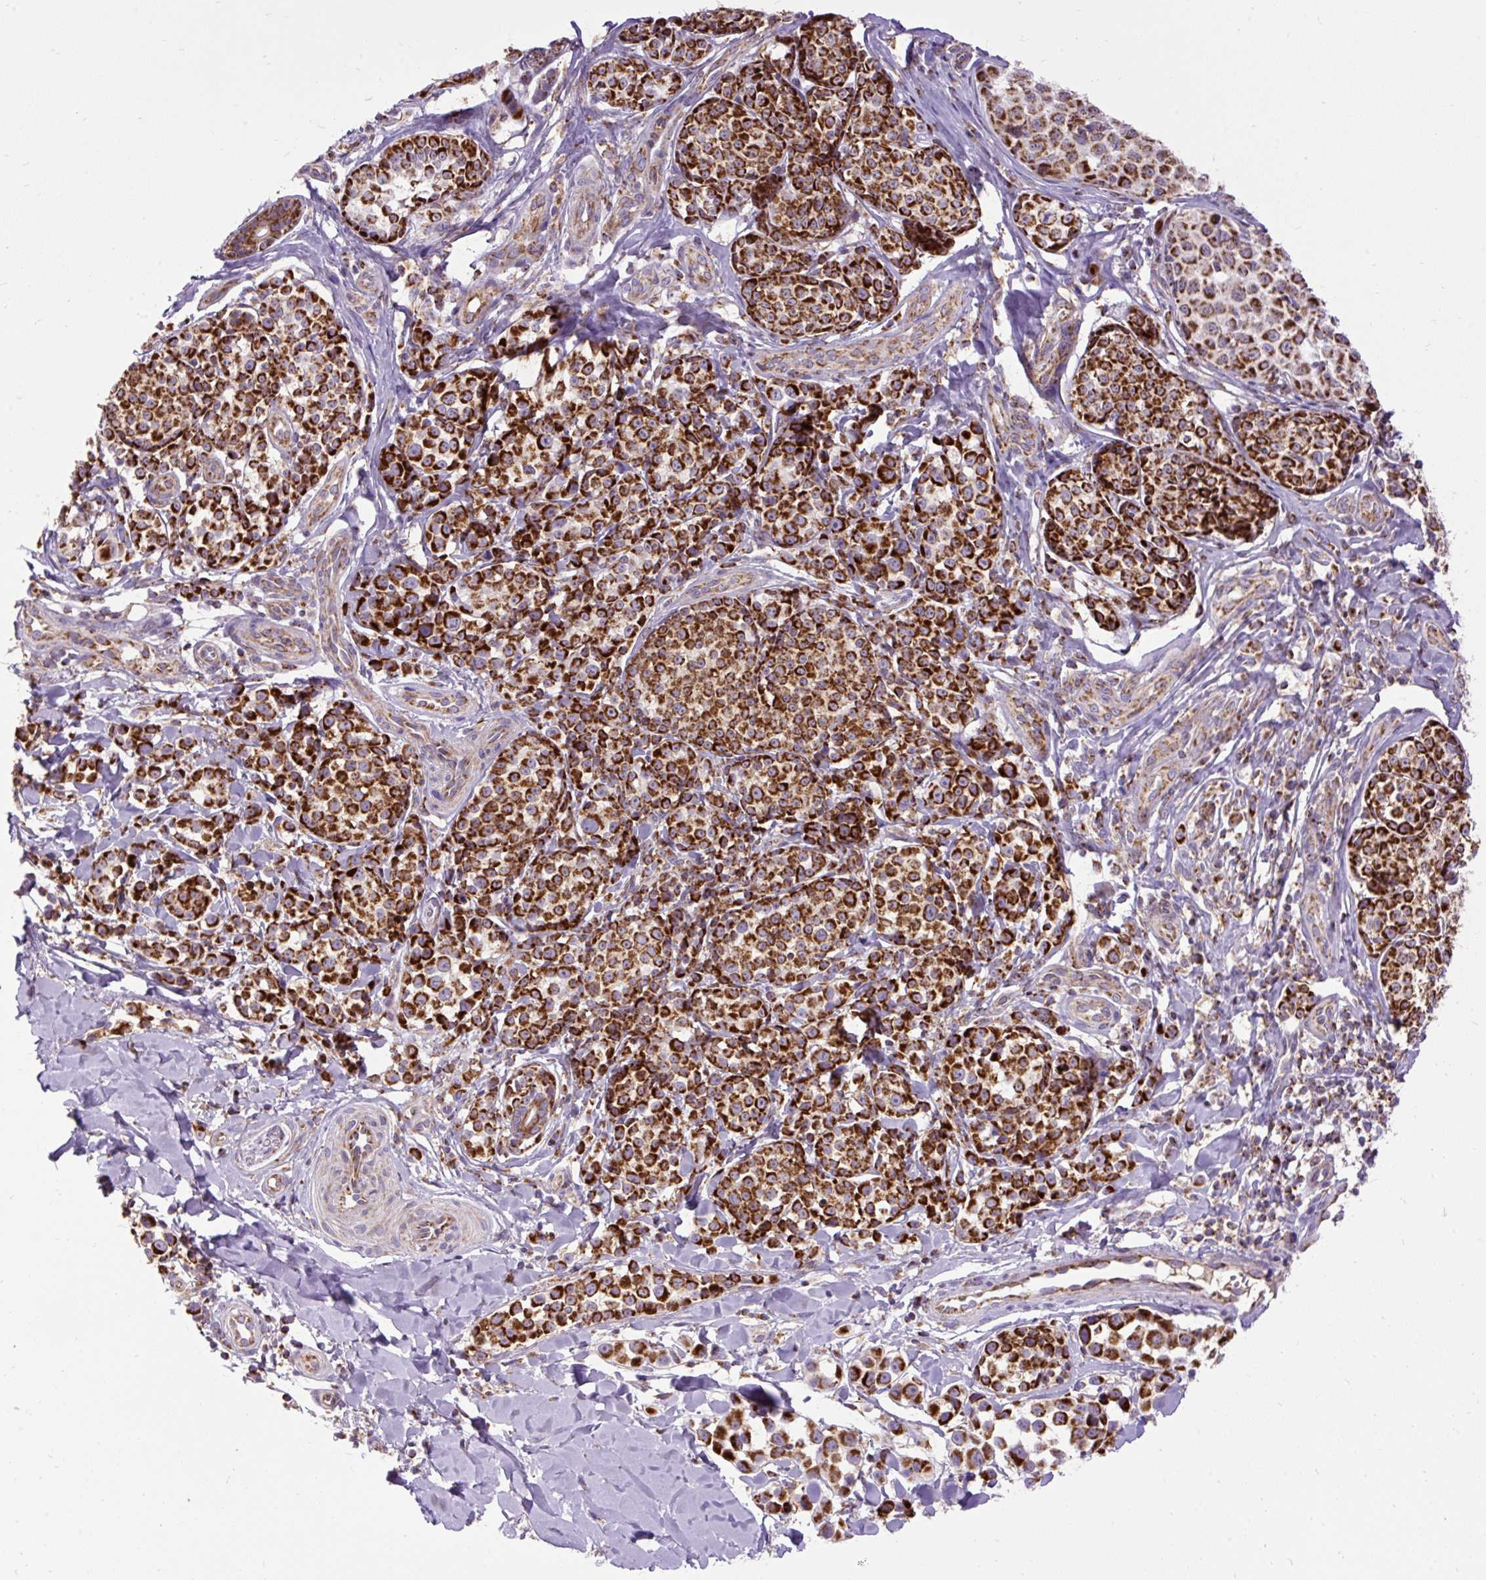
{"staining": {"intensity": "strong", "quantity": ">75%", "location": "cytoplasmic/membranous"}, "tissue": "melanoma", "cell_type": "Tumor cells", "image_type": "cancer", "snomed": [{"axis": "morphology", "description": "Malignant melanoma, NOS"}, {"axis": "topography", "description": "Skin"}], "caption": "The immunohistochemical stain labels strong cytoplasmic/membranous staining in tumor cells of melanoma tissue.", "gene": "TOMM40", "patient": {"sex": "female", "age": 35}}